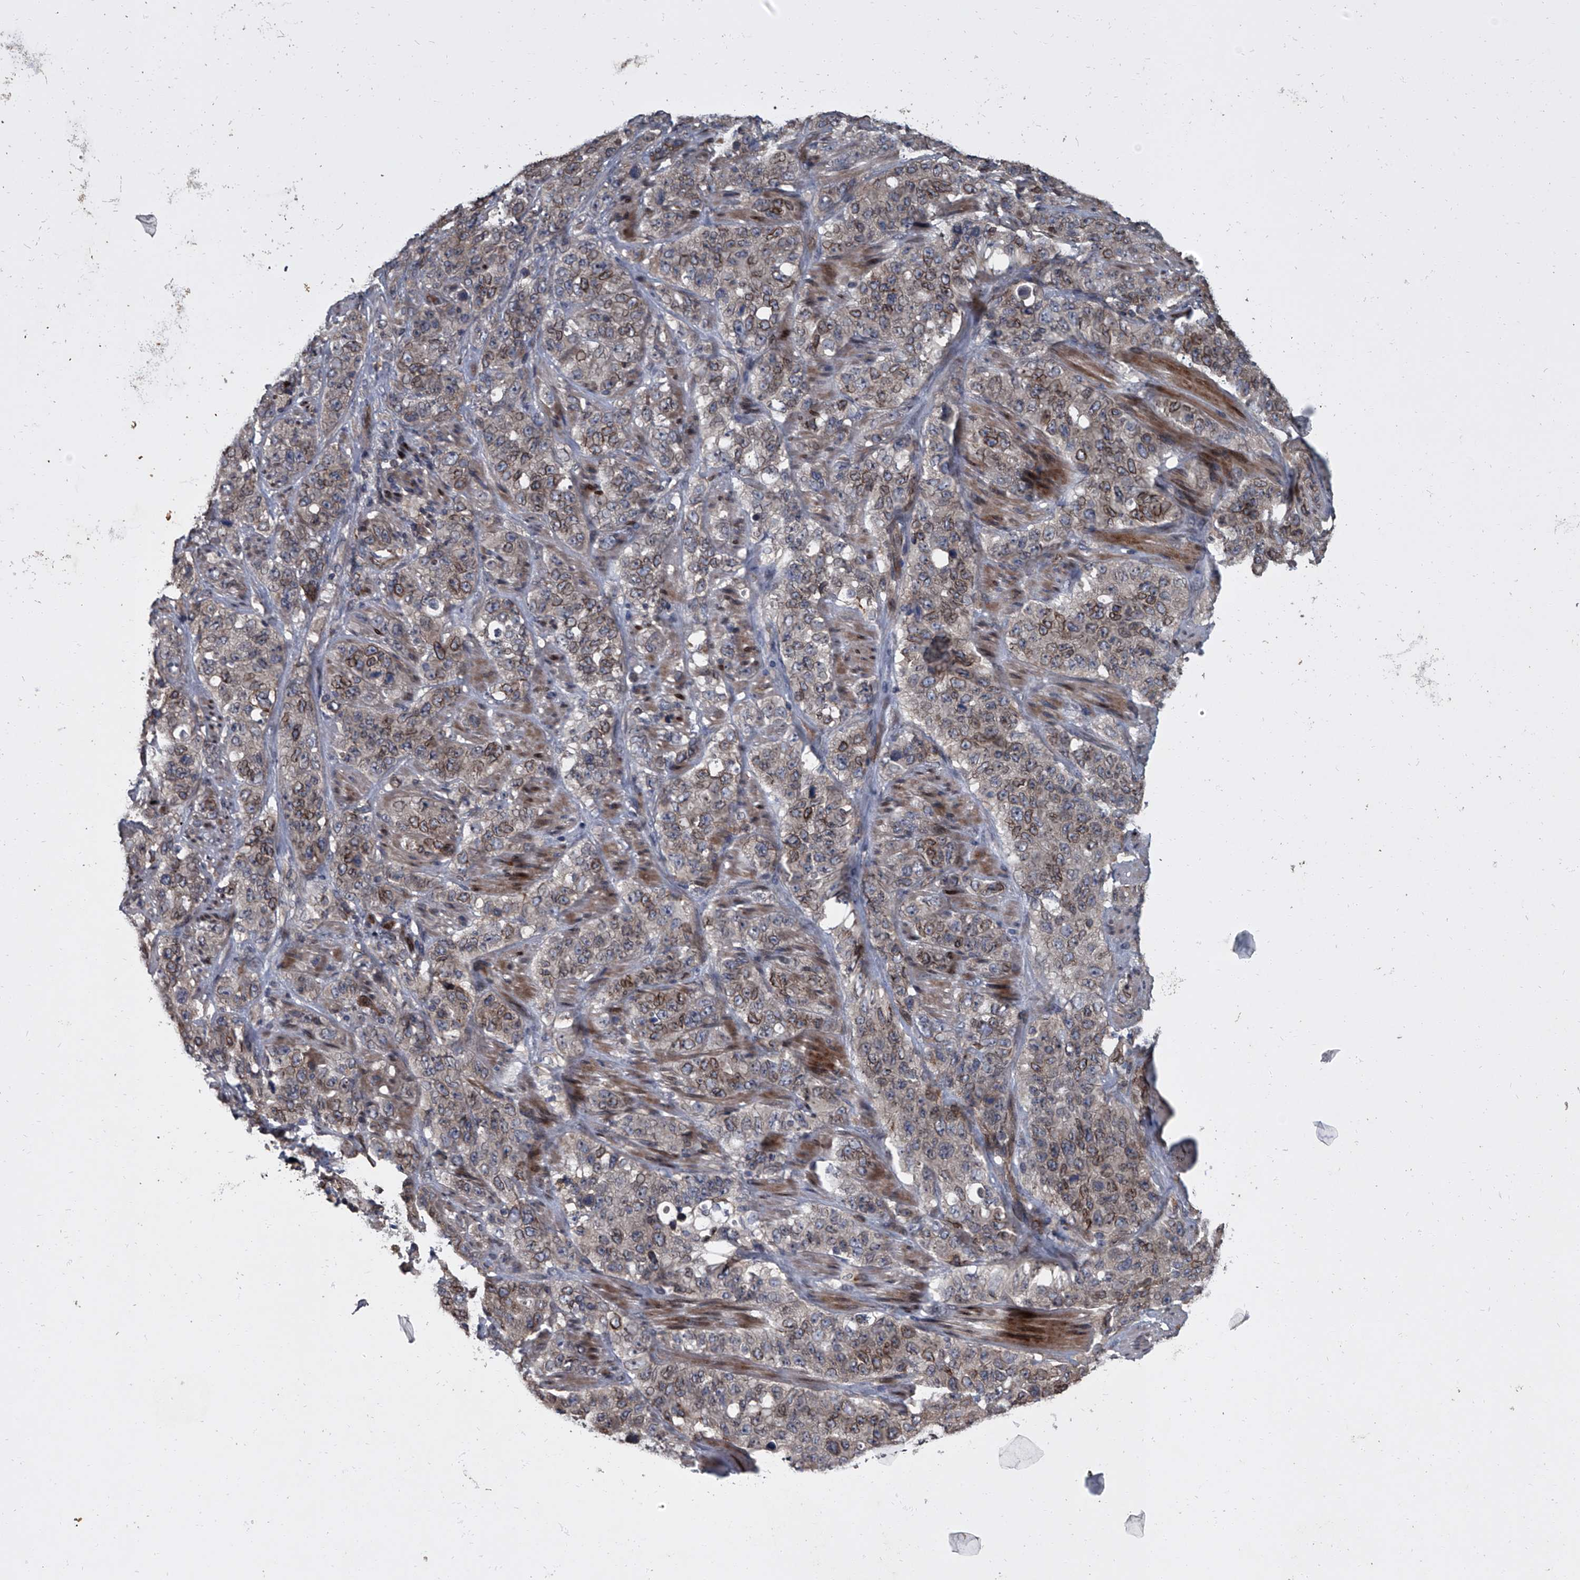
{"staining": {"intensity": "moderate", "quantity": "<25%", "location": "cytoplasmic/membranous,nuclear"}, "tissue": "stomach cancer", "cell_type": "Tumor cells", "image_type": "cancer", "snomed": [{"axis": "morphology", "description": "Adenocarcinoma, NOS"}, {"axis": "topography", "description": "Stomach"}], "caption": "Protein analysis of stomach cancer (adenocarcinoma) tissue exhibits moderate cytoplasmic/membranous and nuclear expression in approximately <25% of tumor cells. The staining was performed using DAB (3,3'-diaminobenzidine) to visualize the protein expression in brown, while the nuclei were stained in blue with hematoxylin (Magnification: 20x).", "gene": "LRRC8C", "patient": {"sex": "male", "age": 48}}